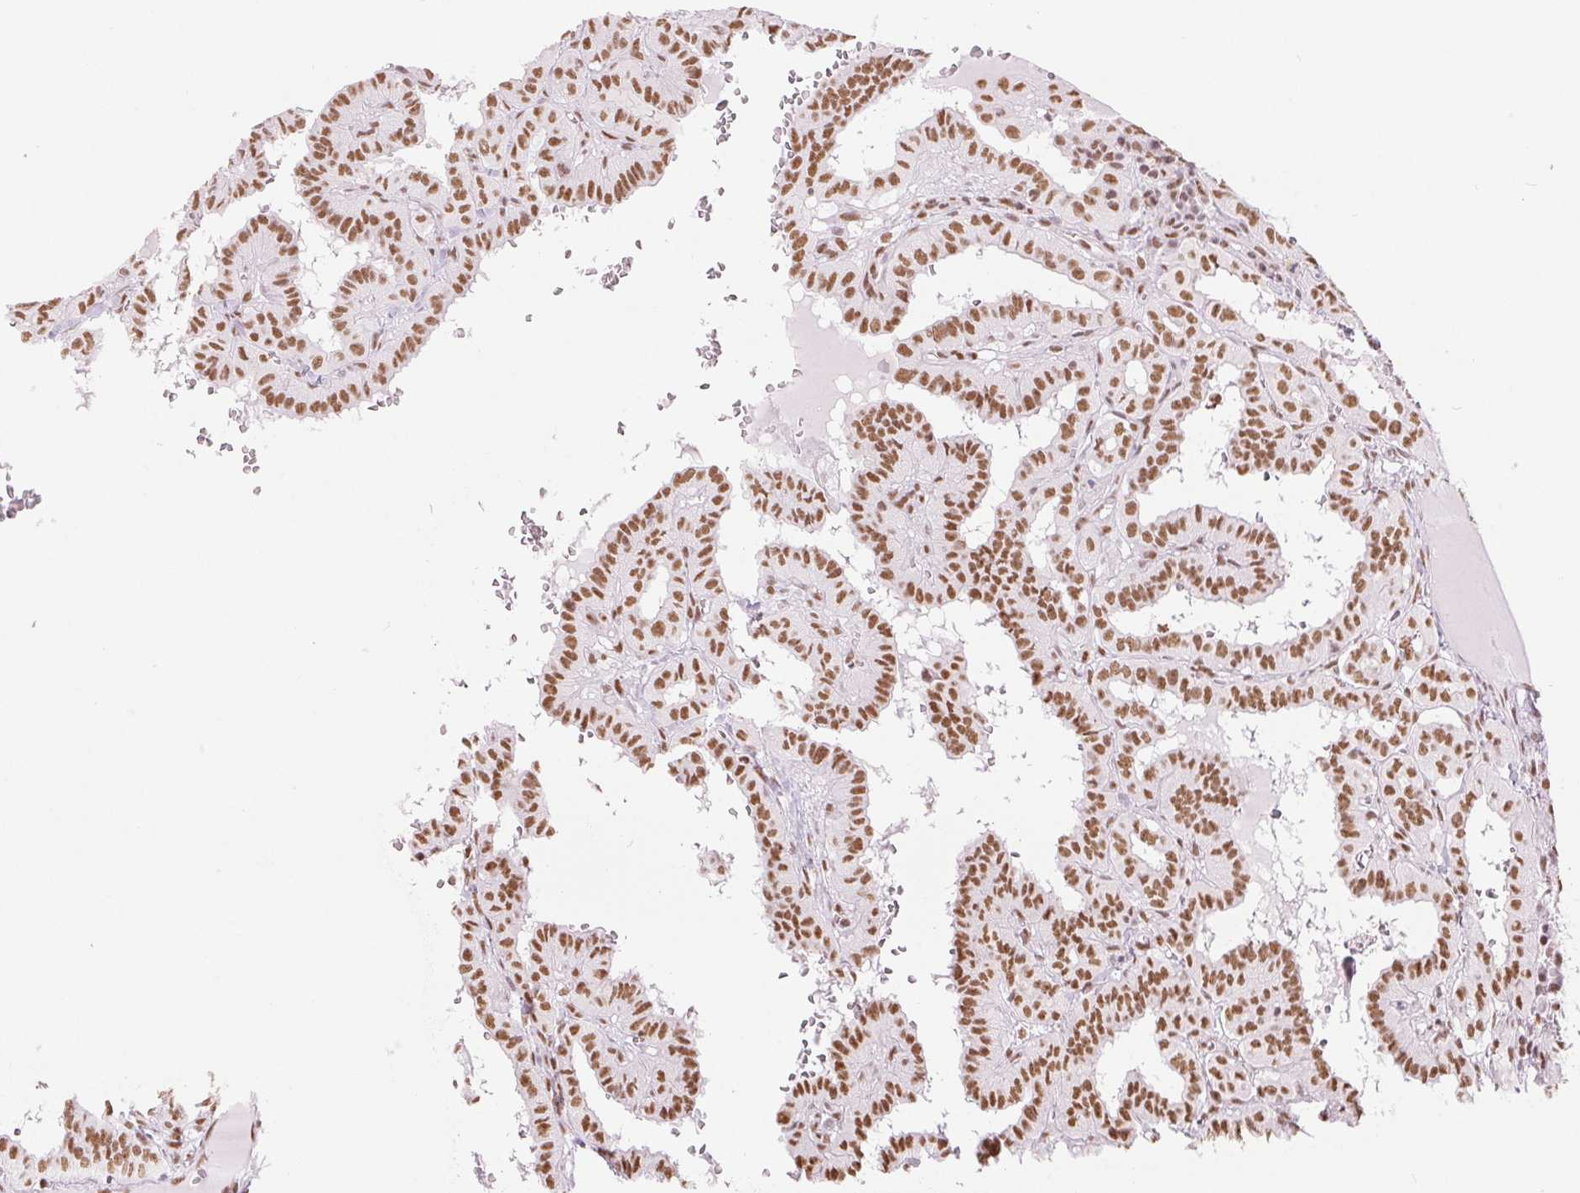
{"staining": {"intensity": "moderate", "quantity": ">75%", "location": "nuclear"}, "tissue": "thyroid cancer", "cell_type": "Tumor cells", "image_type": "cancer", "snomed": [{"axis": "morphology", "description": "Papillary adenocarcinoma, NOS"}, {"axis": "topography", "description": "Thyroid gland"}], "caption": "Protein staining of thyroid cancer tissue exhibits moderate nuclear expression in approximately >75% of tumor cells.", "gene": "ZFR2", "patient": {"sex": "female", "age": 21}}